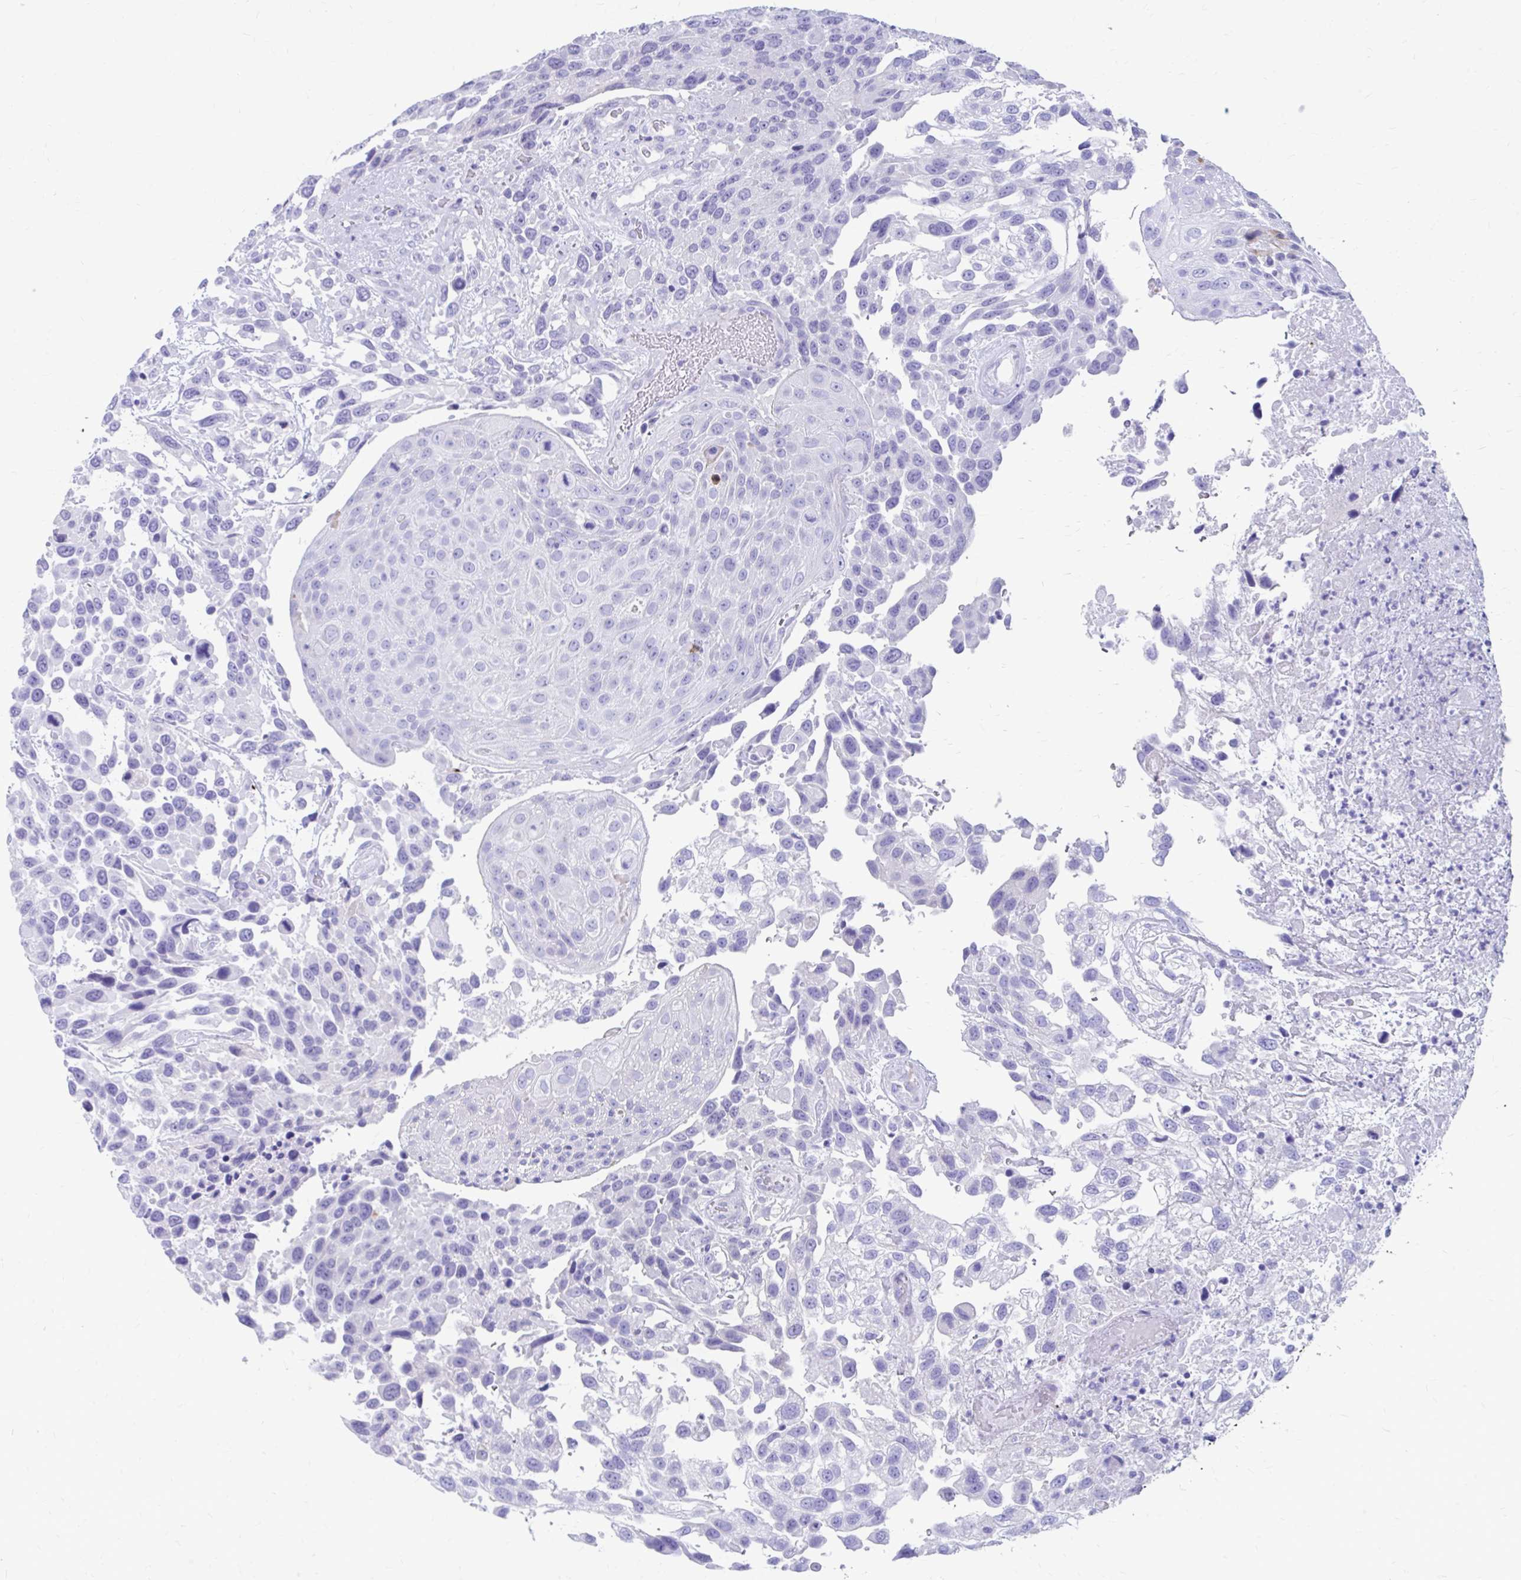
{"staining": {"intensity": "negative", "quantity": "none", "location": "none"}, "tissue": "urothelial cancer", "cell_type": "Tumor cells", "image_type": "cancer", "snomed": [{"axis": "morphology", "description": "Urothelial carcinoma, High grade"}, {"axis": "topography", "description": "Urinary bladder"}], "caption": "An image of urothelial cancer stained for a protein shows no brown staining in tumor cells.", "gene": "ZNF699", "patient": {"sex": "female", "age": 70}}